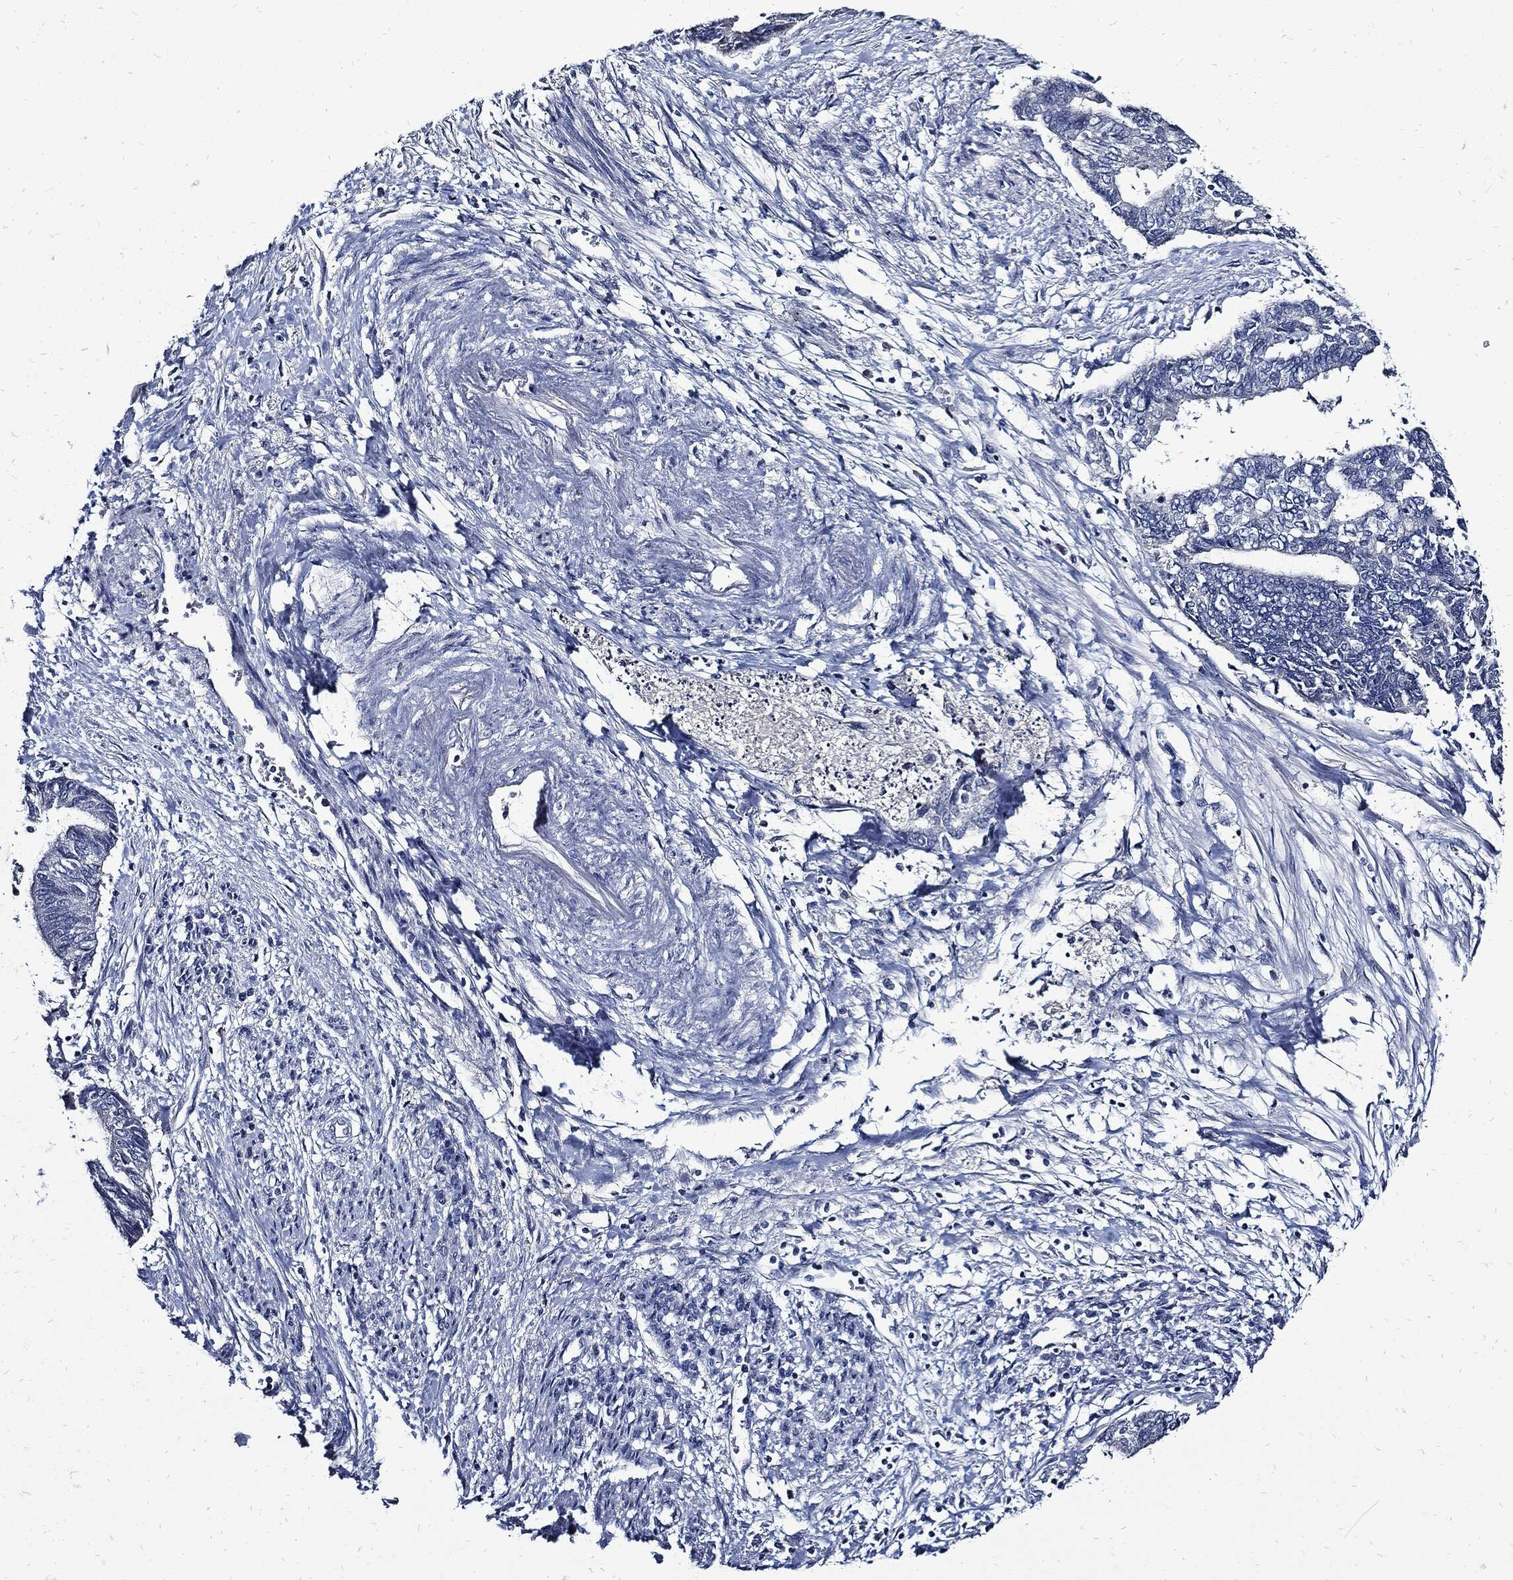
{"staining": {"intensity": "negative", "quantity": "none", "location": "none"}, "tissue": "endometrial cancer", "cell_type": "Tumor cells", "image_type": "cancer", "snomed": [{"axis": "morphology", "description": "Adenocarcinoma, NOS"}, {"axis": "topography", "description": "Endometrium"}], "caption": "IHC histopathology image of neoplastic tissue: adenocarcinoma (endometrial) stained with DAB exhibits no significant protein positivity in tumor cells.", "gene": "CPE", "patient": {"sex": "female", "age": 65}}